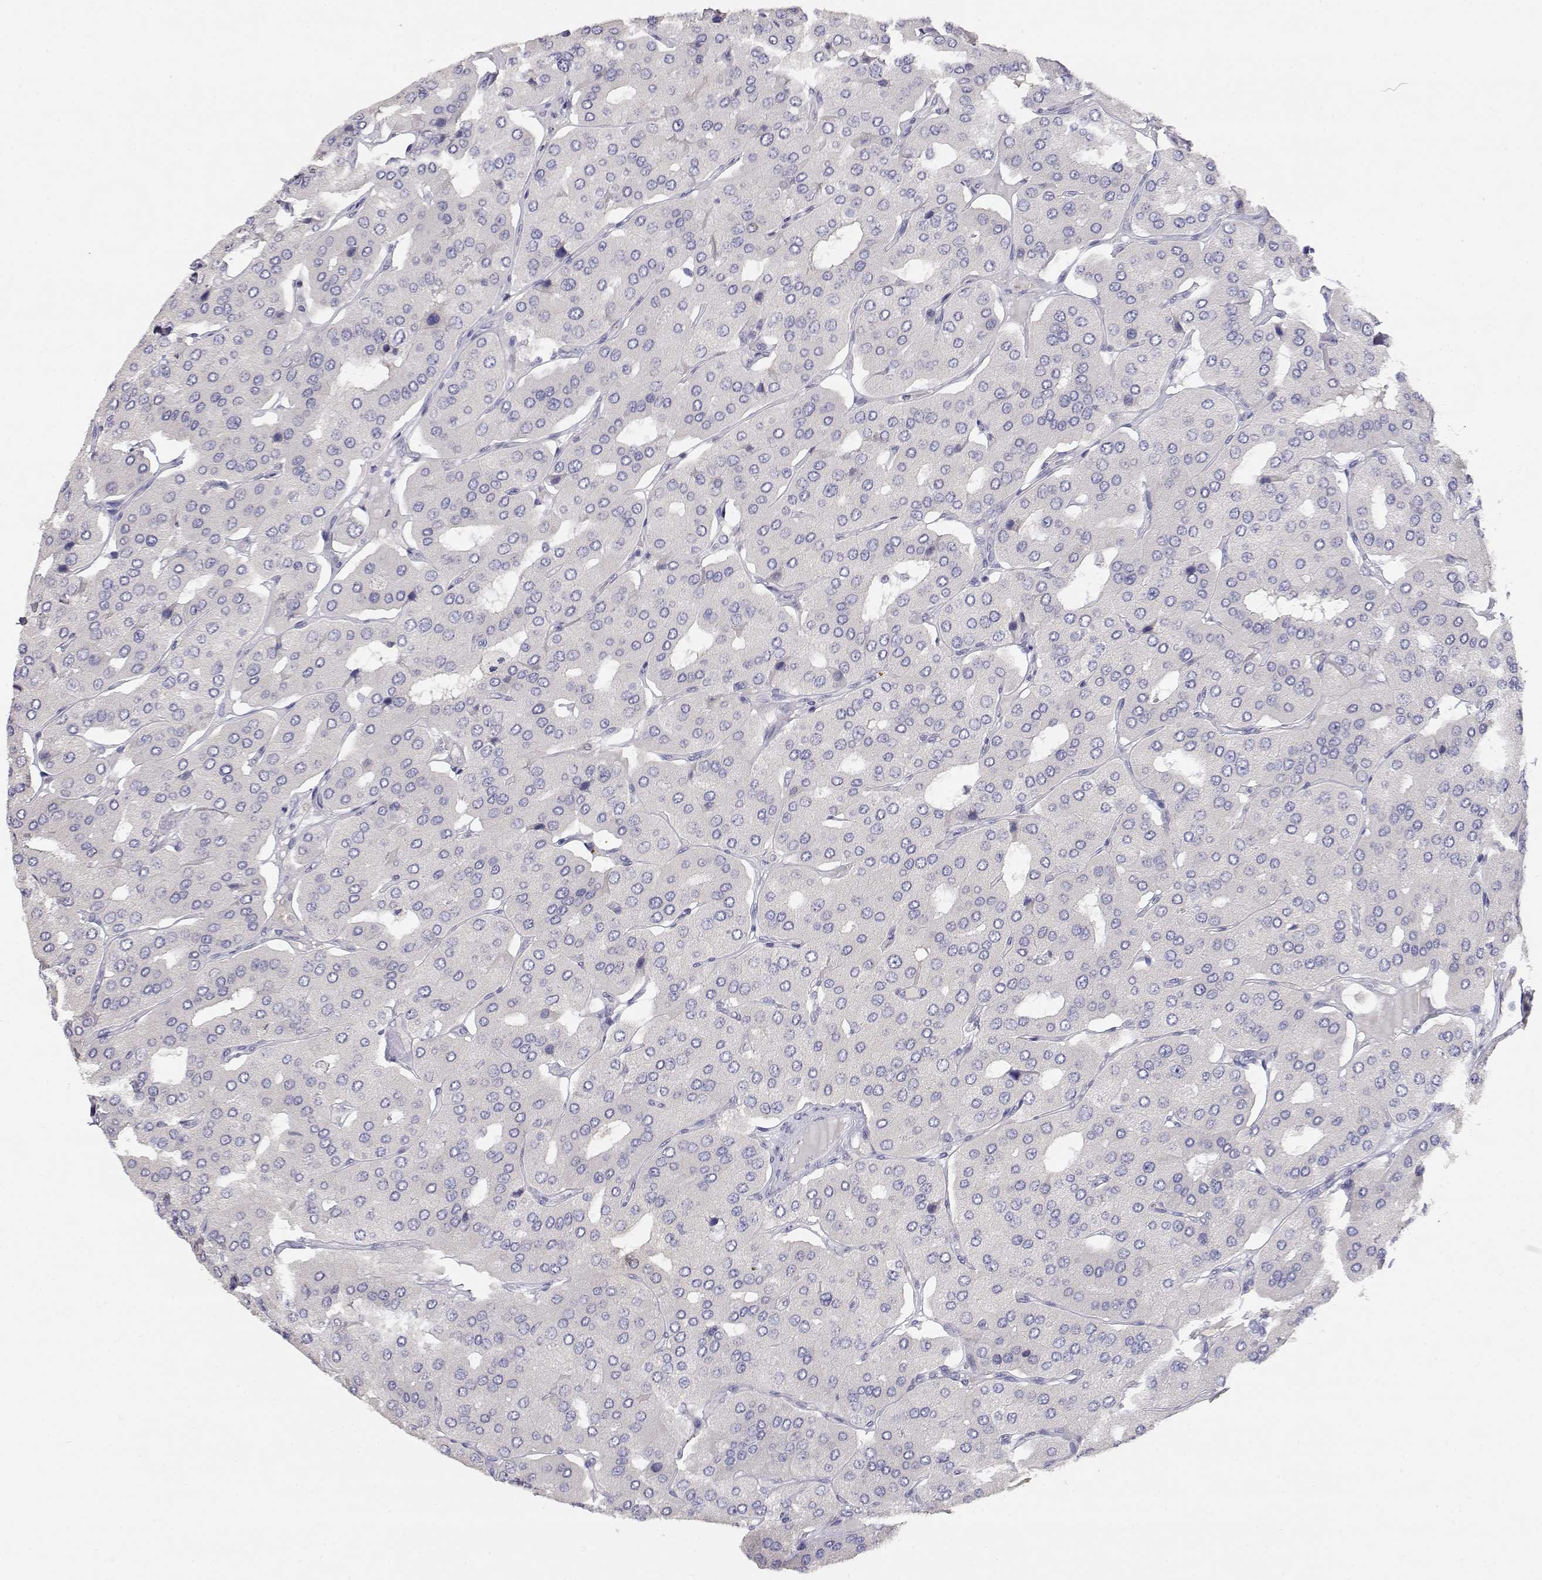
{"staining": {"intensity": "negative", "quantity": "none", "location": "none"}, "tissue": "parathyroid gland", "cell_type": "Glandular cells", "image_type": "normal", "snomed": [{"axis": "morphology", "description": "Normal tissue, NOS"}, {"axis": "morphology", "description": "Adenoma, NOS"}, {"axis": "topography", "description": "Parathyroid gland"}], "caption": "Micrograph shows no significant protein expression in glandular cells of benign parathyroid gland.", "gene": "ADA", "patient": {"sex": "female", "age": 86}}